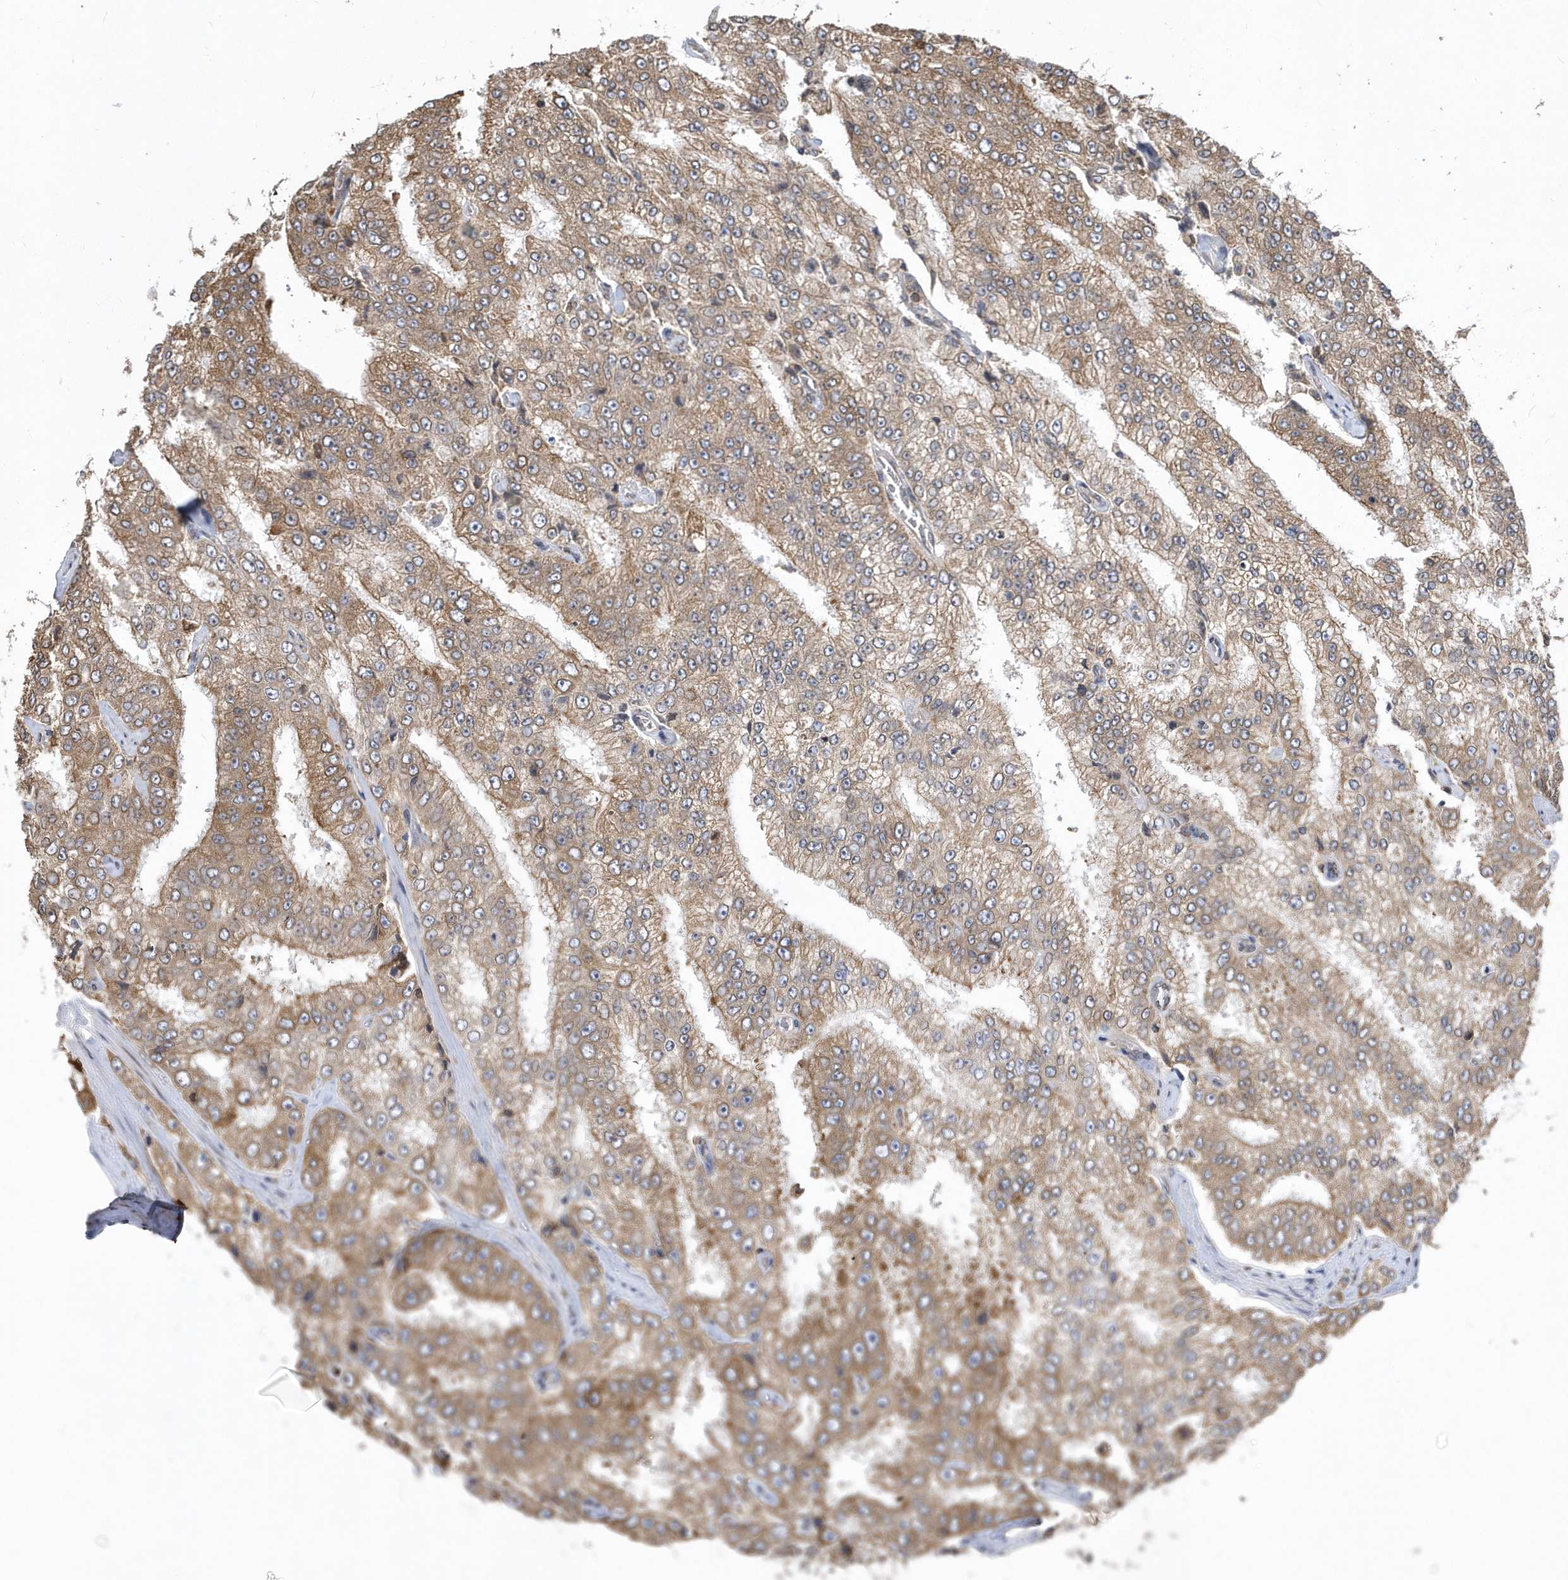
{"staining": {"intensity": "moderate", "quantity": ">75%", "location": "cytoplasmic/membranous"}, "tissue": "prostate cancer", "cell_type": "Tumor cells", "image_type": "cancer", "snomed": [{"axis": "morphology", "description": "Adenocarcinoma, High grade"}, {"axis": "topography", "description": "Prostate"}], "caption": "Immunohistochemistry photomicrograph of prostate adenocarcinoma (high-grade) stained for a protein (brown), which displays medium levels of moderate cytoplasmic/membranous staining in about >75% of tumor cells.", "gene": "VAMP7", "patient": {"sex": "male", "age": 58}}